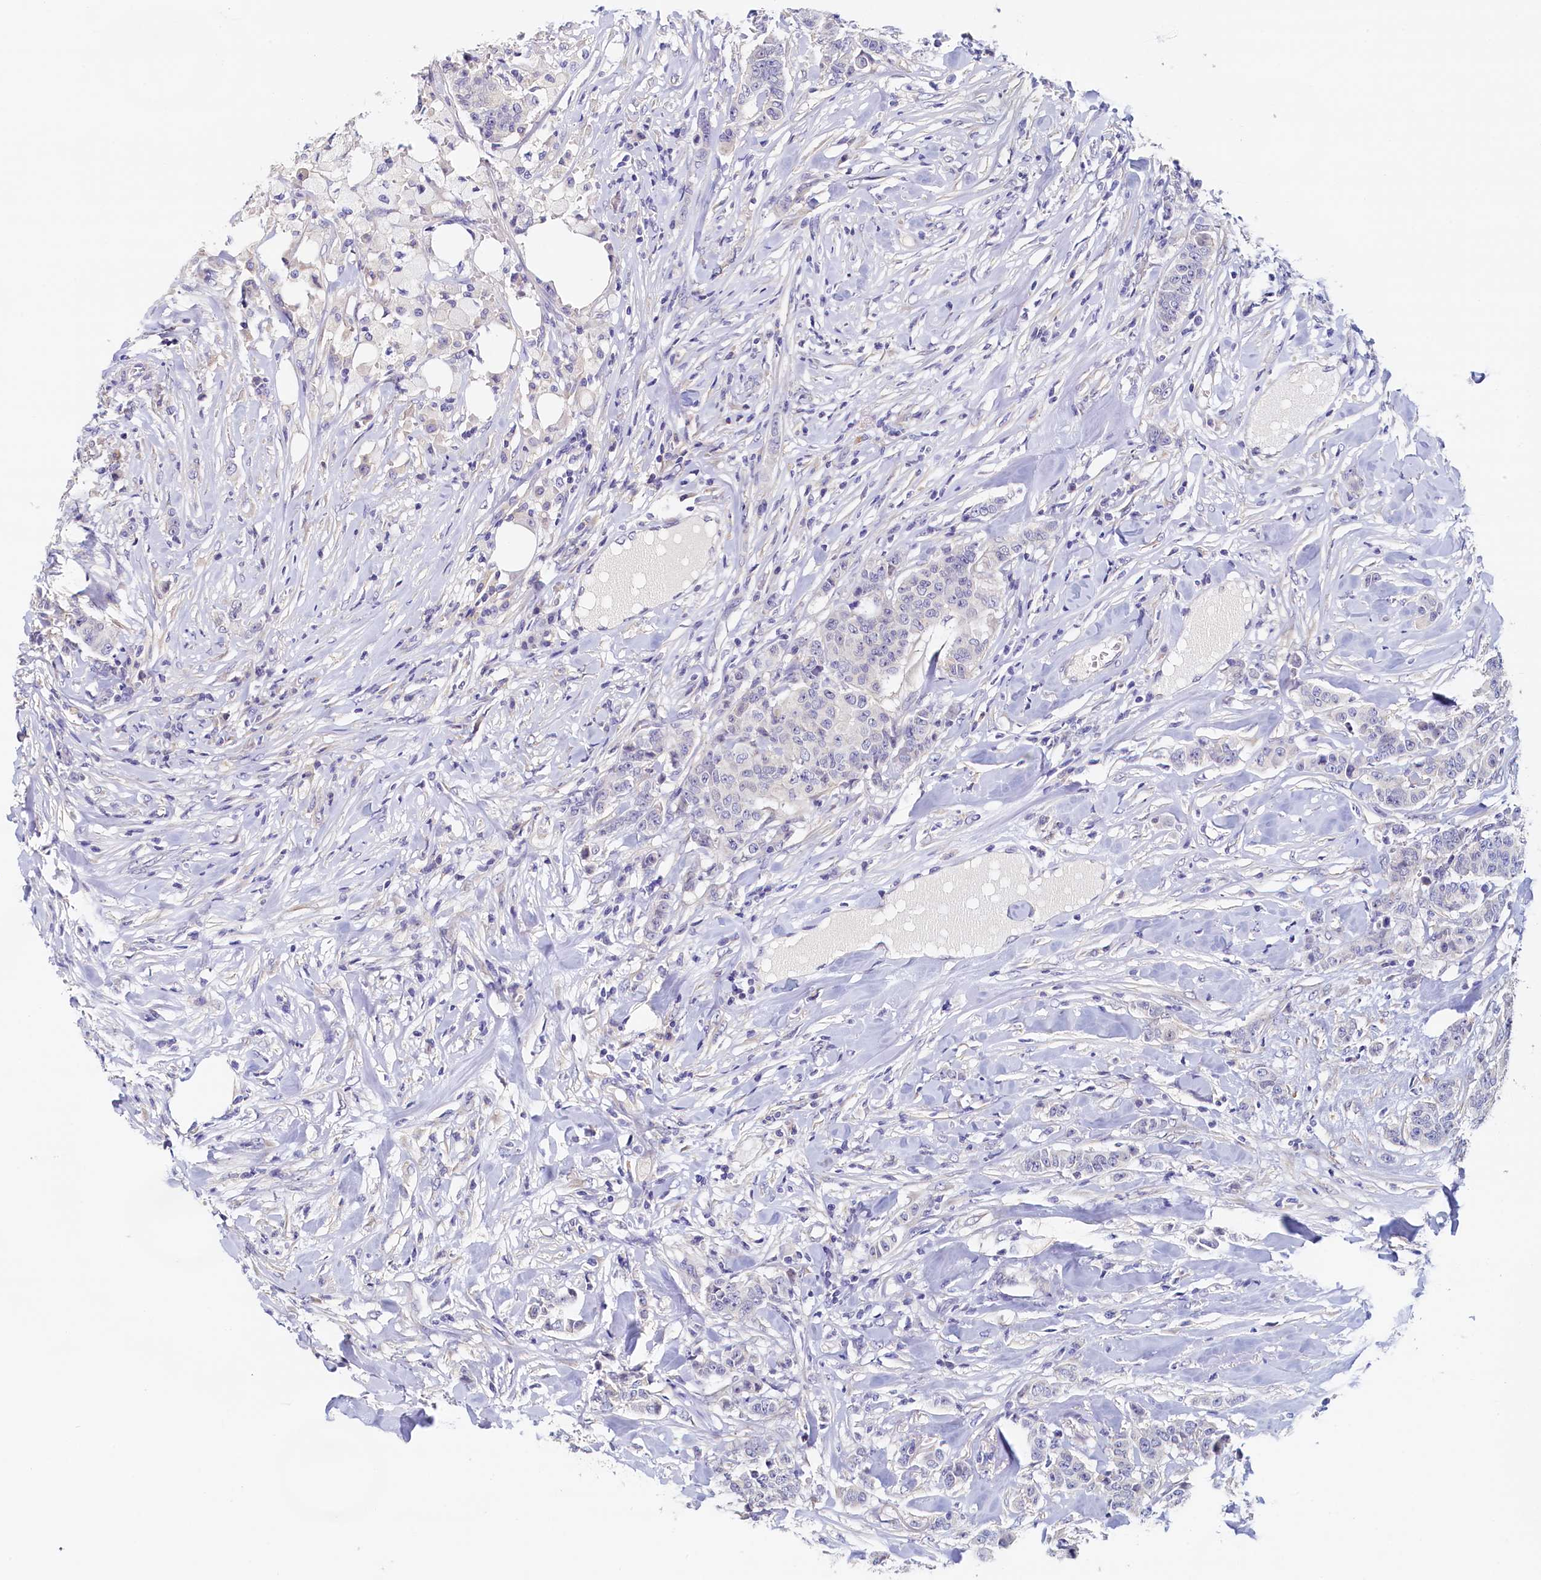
{"staining": {"intensity": "negative", "quantity": "none", "location": "none"}, "tissue": "breast cancer", "cell_type": "Tumor cells", "image_type": "cancer", "snomed": [{"axis": "morphology", "description": "Duct carcinoma"}, {"axis": "topography", "description": "Breast"}], "caption": "An immunohistochemistry (IHC) histopathology image of breast intraductal carcinoma is shown. There is no staining in tumor cells of breast intraductal carcinoma.", "gene": "DTD1", "patient": {"sex": "female", "age": 40}}